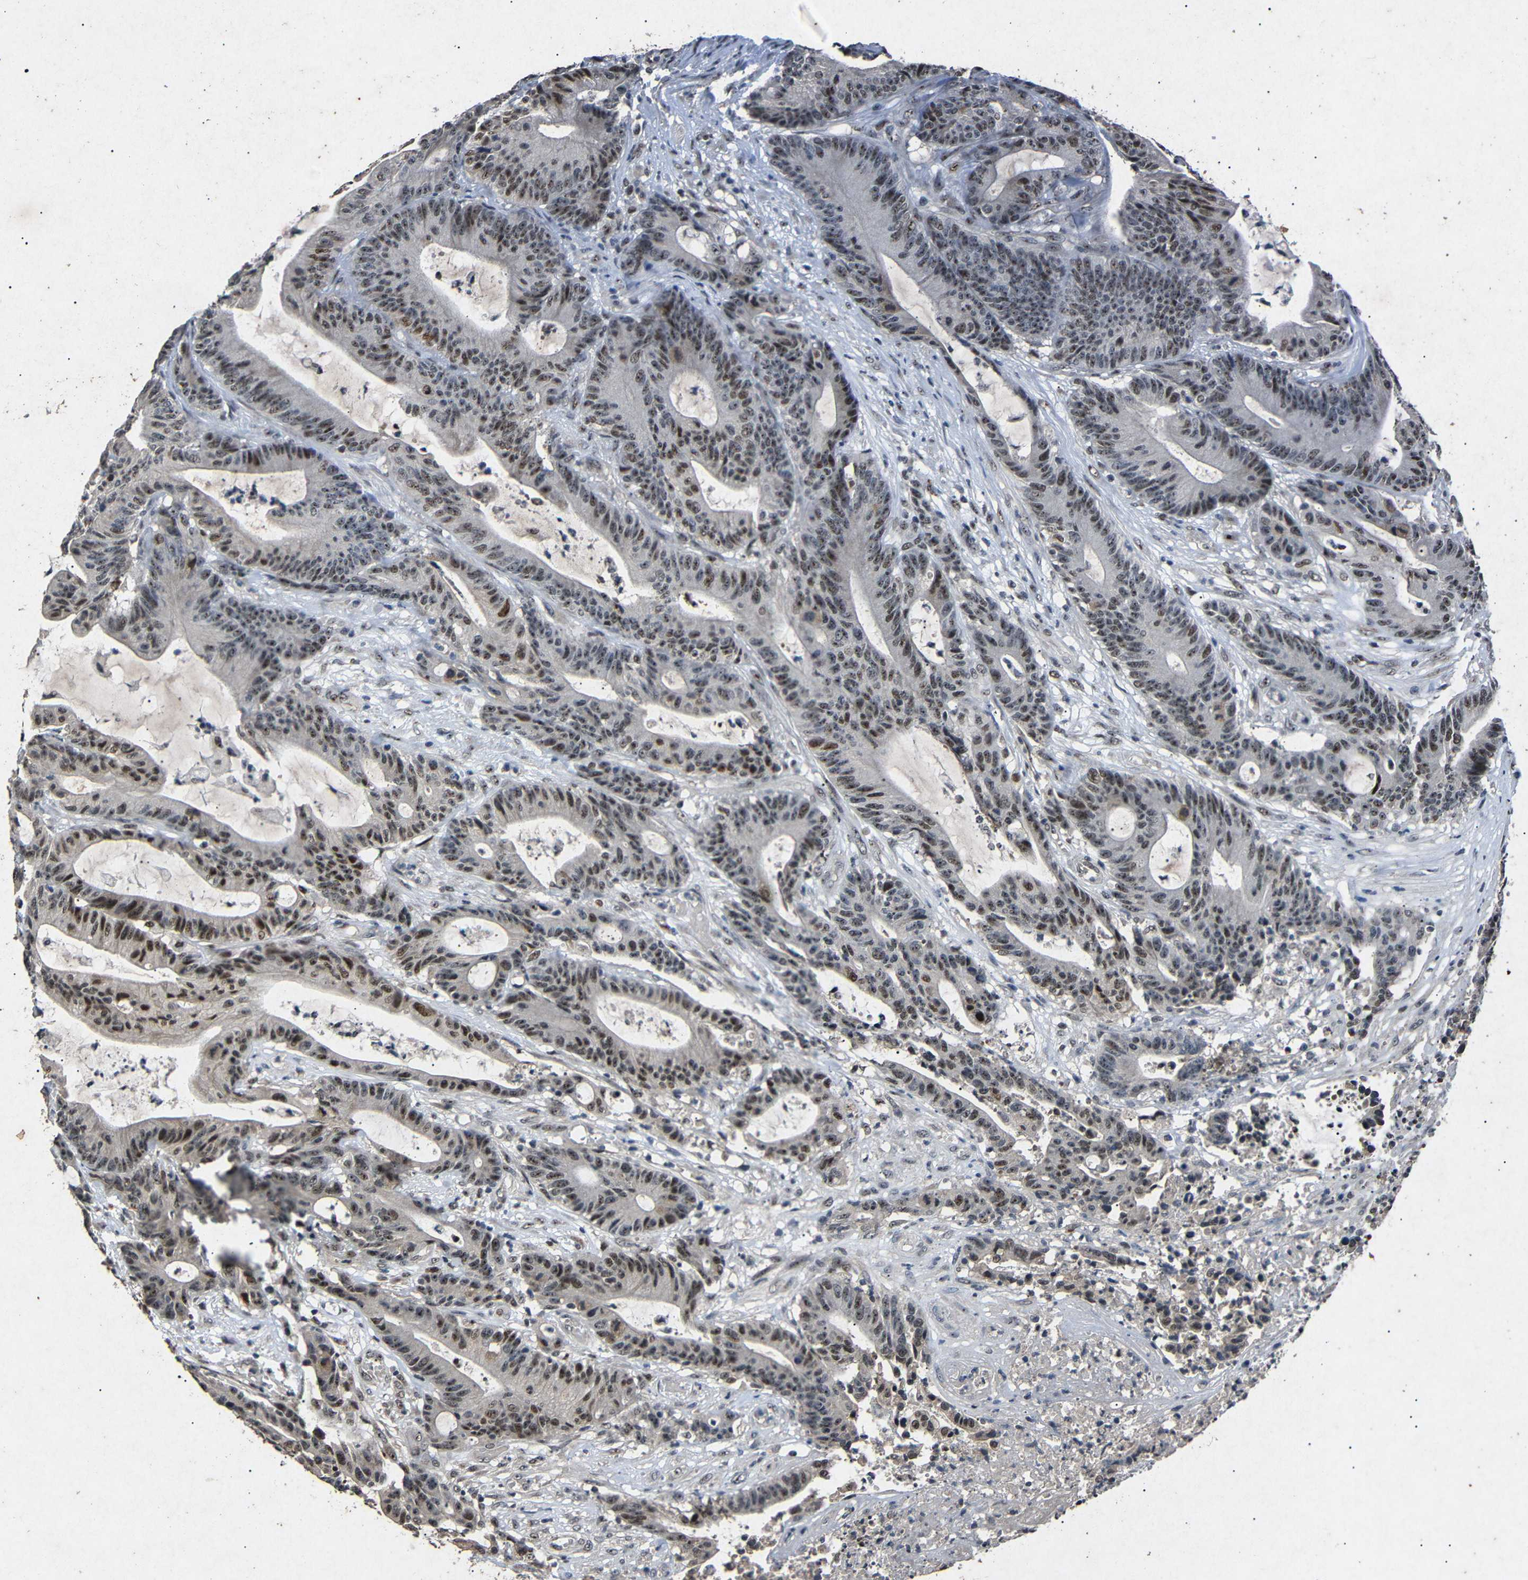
{"staining": {"intensity": "moderate", "quantity": ">75%", "location": "nuclear"}, "tissue": "colorectal cancer", "cell_type": "Tumor cells", "image_type": "cancer", "snomed": [{"axis": "morphology", "description": "Adenocarcinoma, NOS"}, {"axis": "topography", "description": "Colon"}], "caption": "A histopathology image of human adenocarcinoma (colorectal) stained for a protein reveals moderate nuclear brown staining in tumor cells.", "gene": "PARN", "patient": {"sex": "female", "age": 84}}